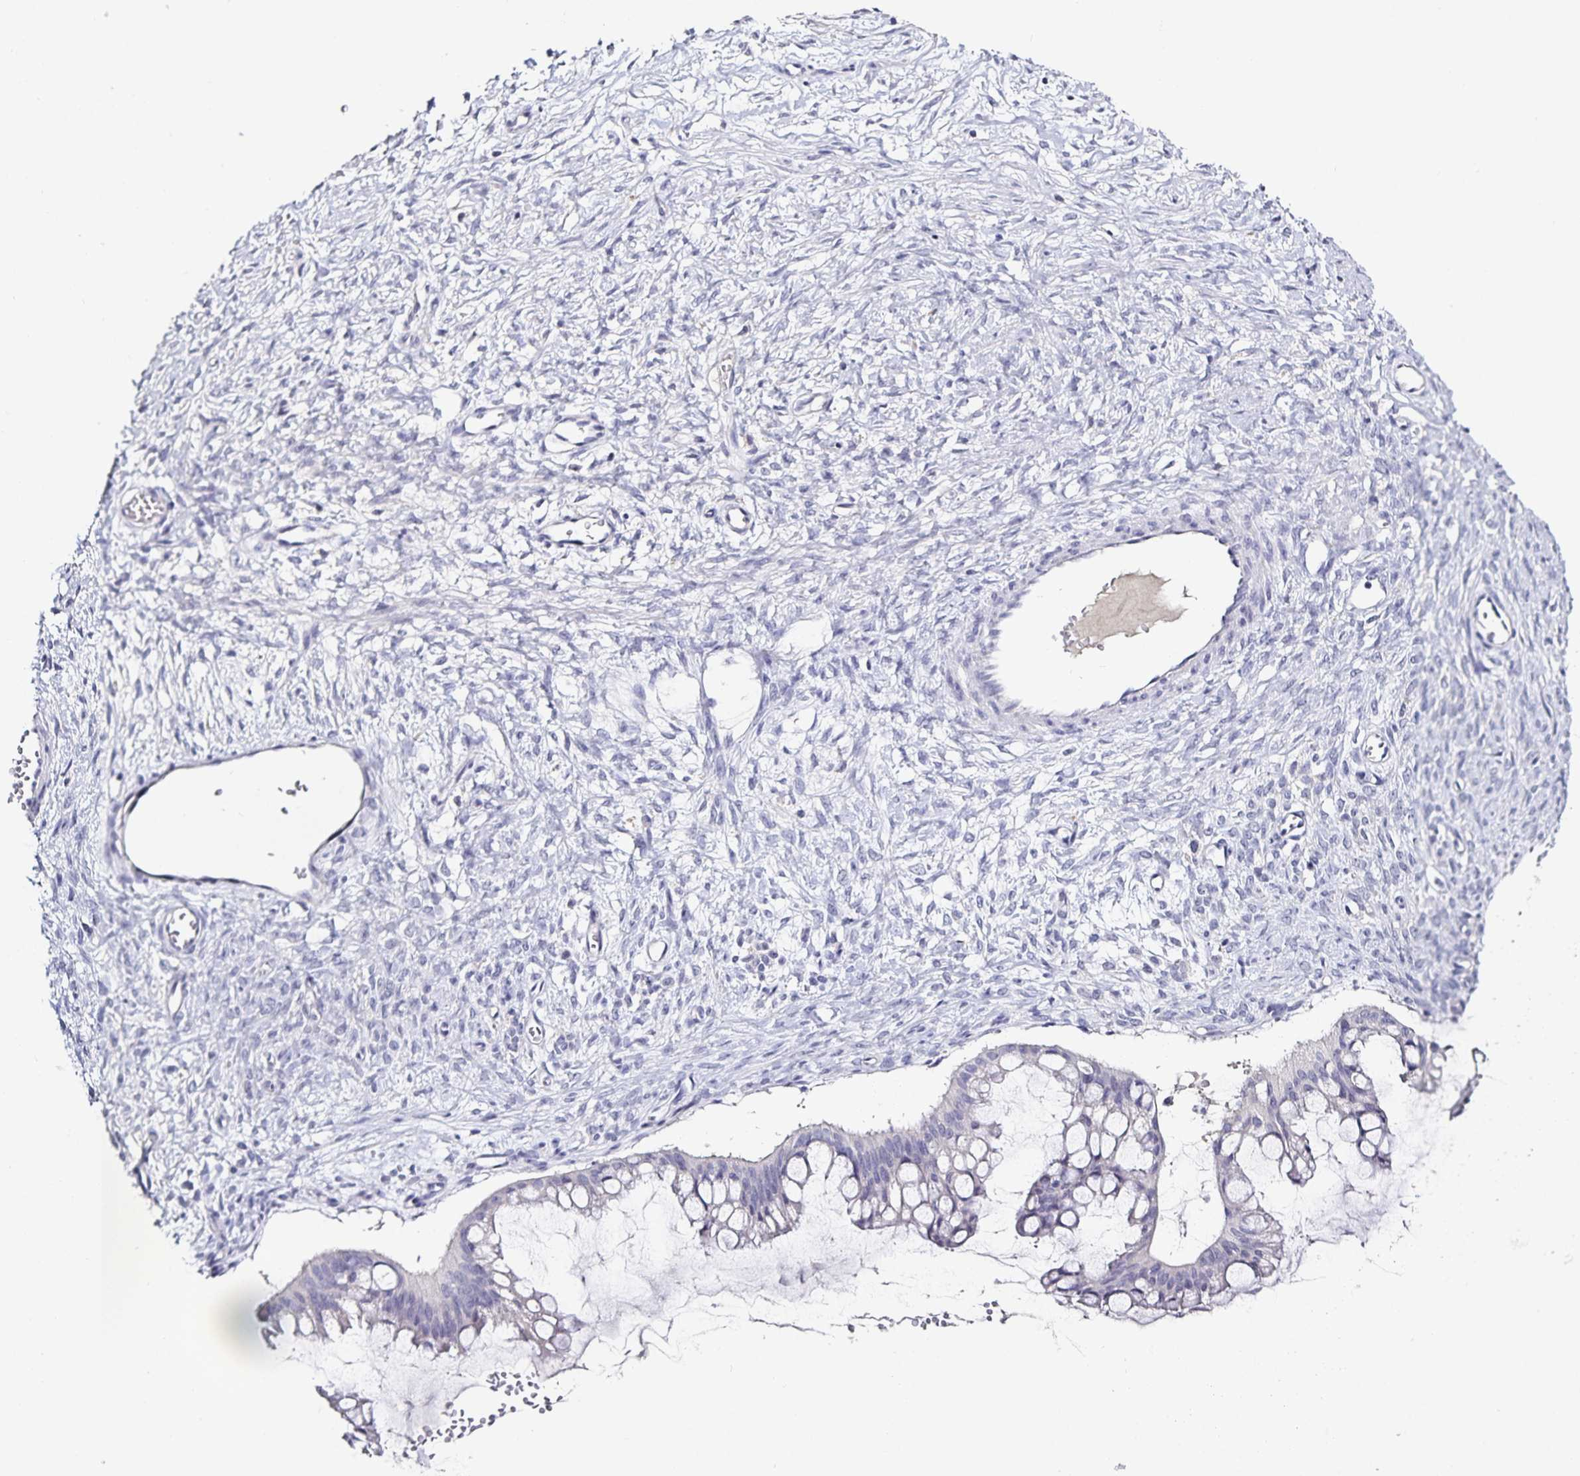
{"staining": {"intensity": "negative", "quantity": "none", "location": "none"}, "tissue": "ovarian cancer", "cell_type": "Tumor cells", "image_type": "cancer", "snomed": [{"axis": "morphology", "description": "Cystadenocarcinoma, mucinous, NOS"}, {"axis": "topography", "description": "Ovary"}], "caption": "This micrograph is of mucinous cystadenocarcinoma (ovarian) stained with IHC to label a protein in brown with the nuclei are counter-stained blue. There is no expression in tumor cells.", "gene": "TTR", "patient": {"sex": "female", "age": 73}}